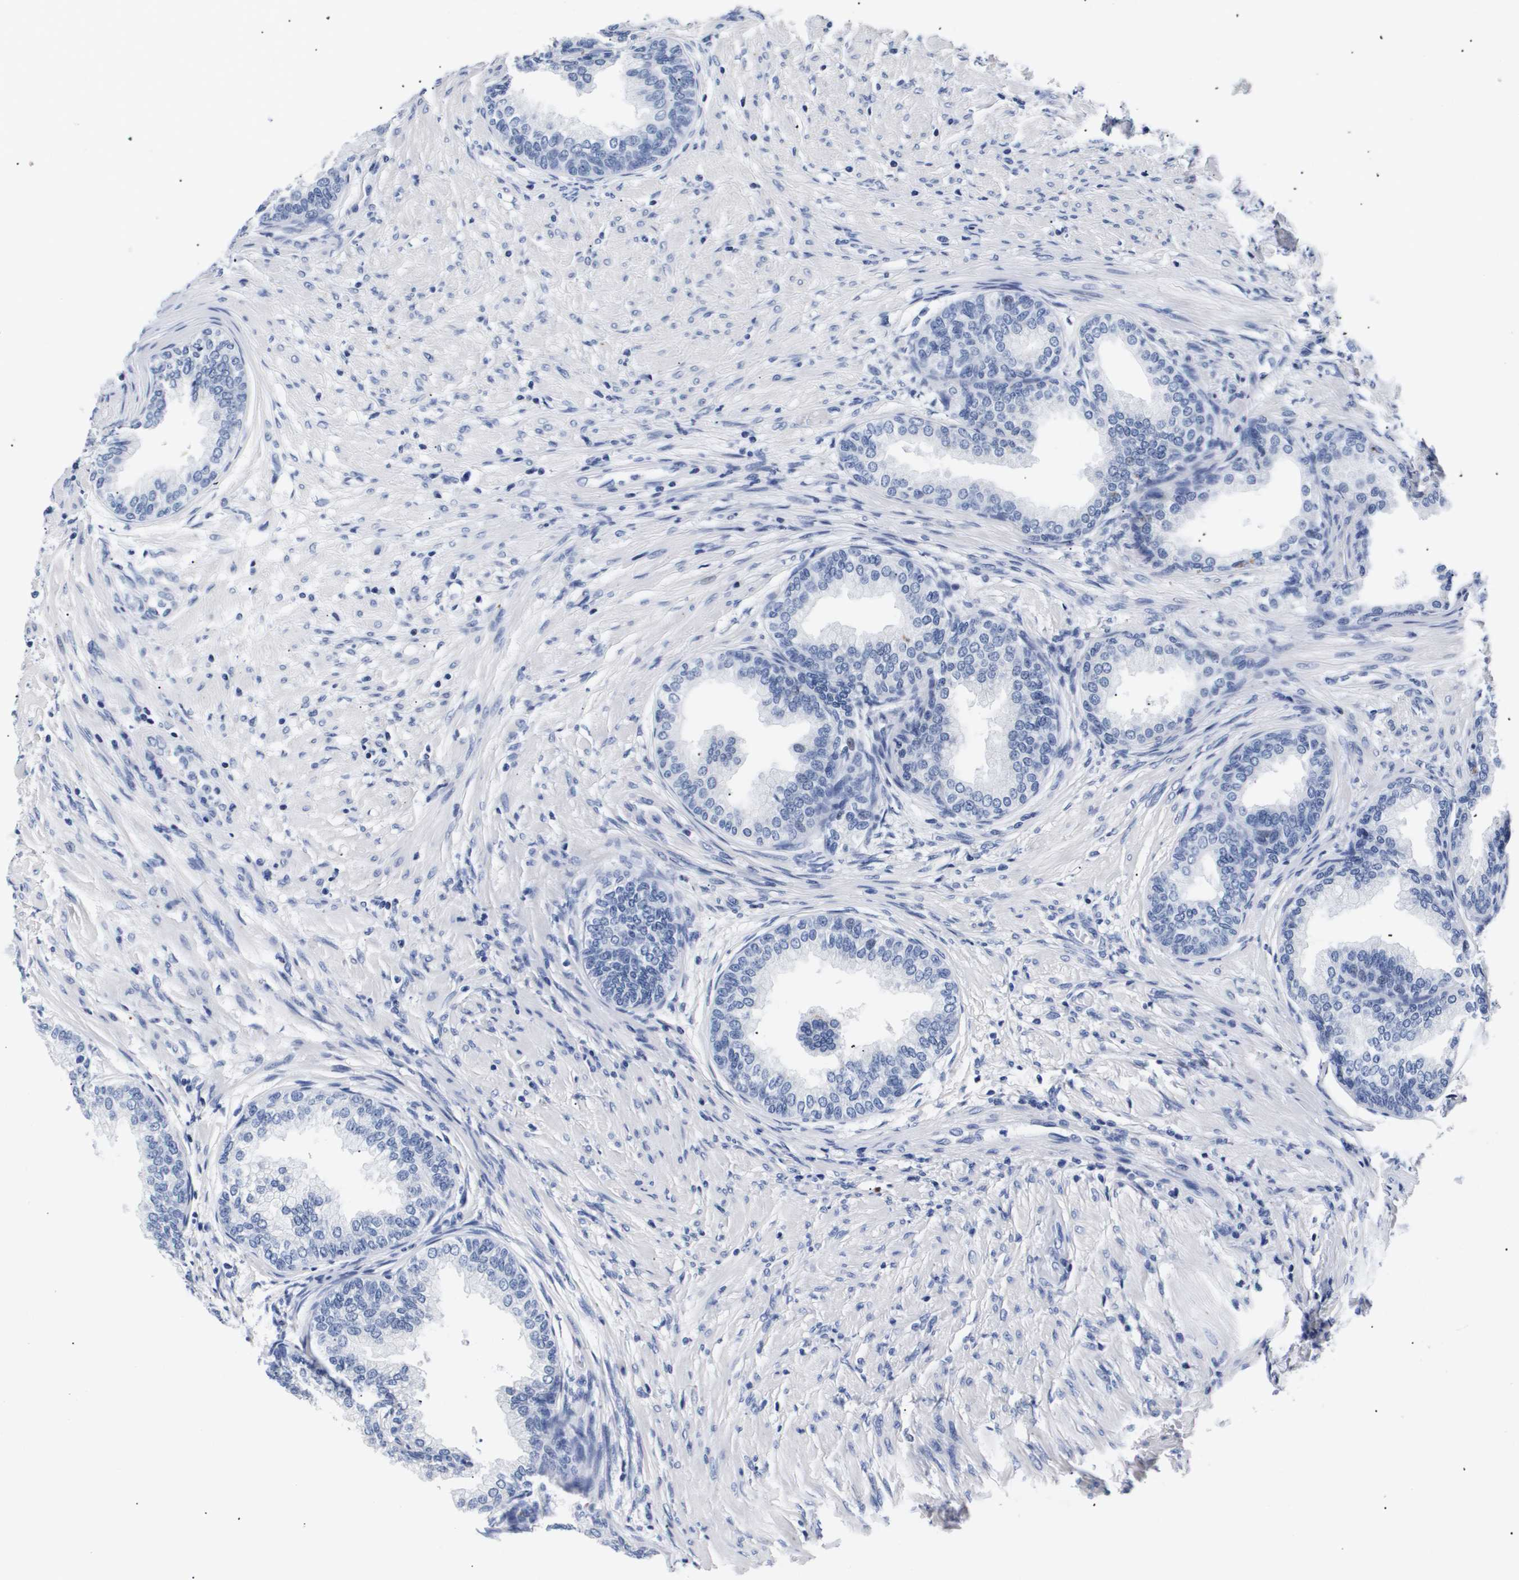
{"staining": {"intensity": "negative", "quantity": "none", "location": "none"}, "tissue": "prostate", "cell_type": "Glandular cells", "image_type": "normal", "snomed": [{"axis": "morphology", "description": "Normal tissue, NOS"}, {"axis": "topography", "description": "Prostate"}], "caption": "Immunohistochemistry histopathology image of unremarkable prostate stained for a protein (brown), which displays no staining in glandular cells.", "gene": "ATP6V0A4", "patient": {"sex": "male", "age": 76}}